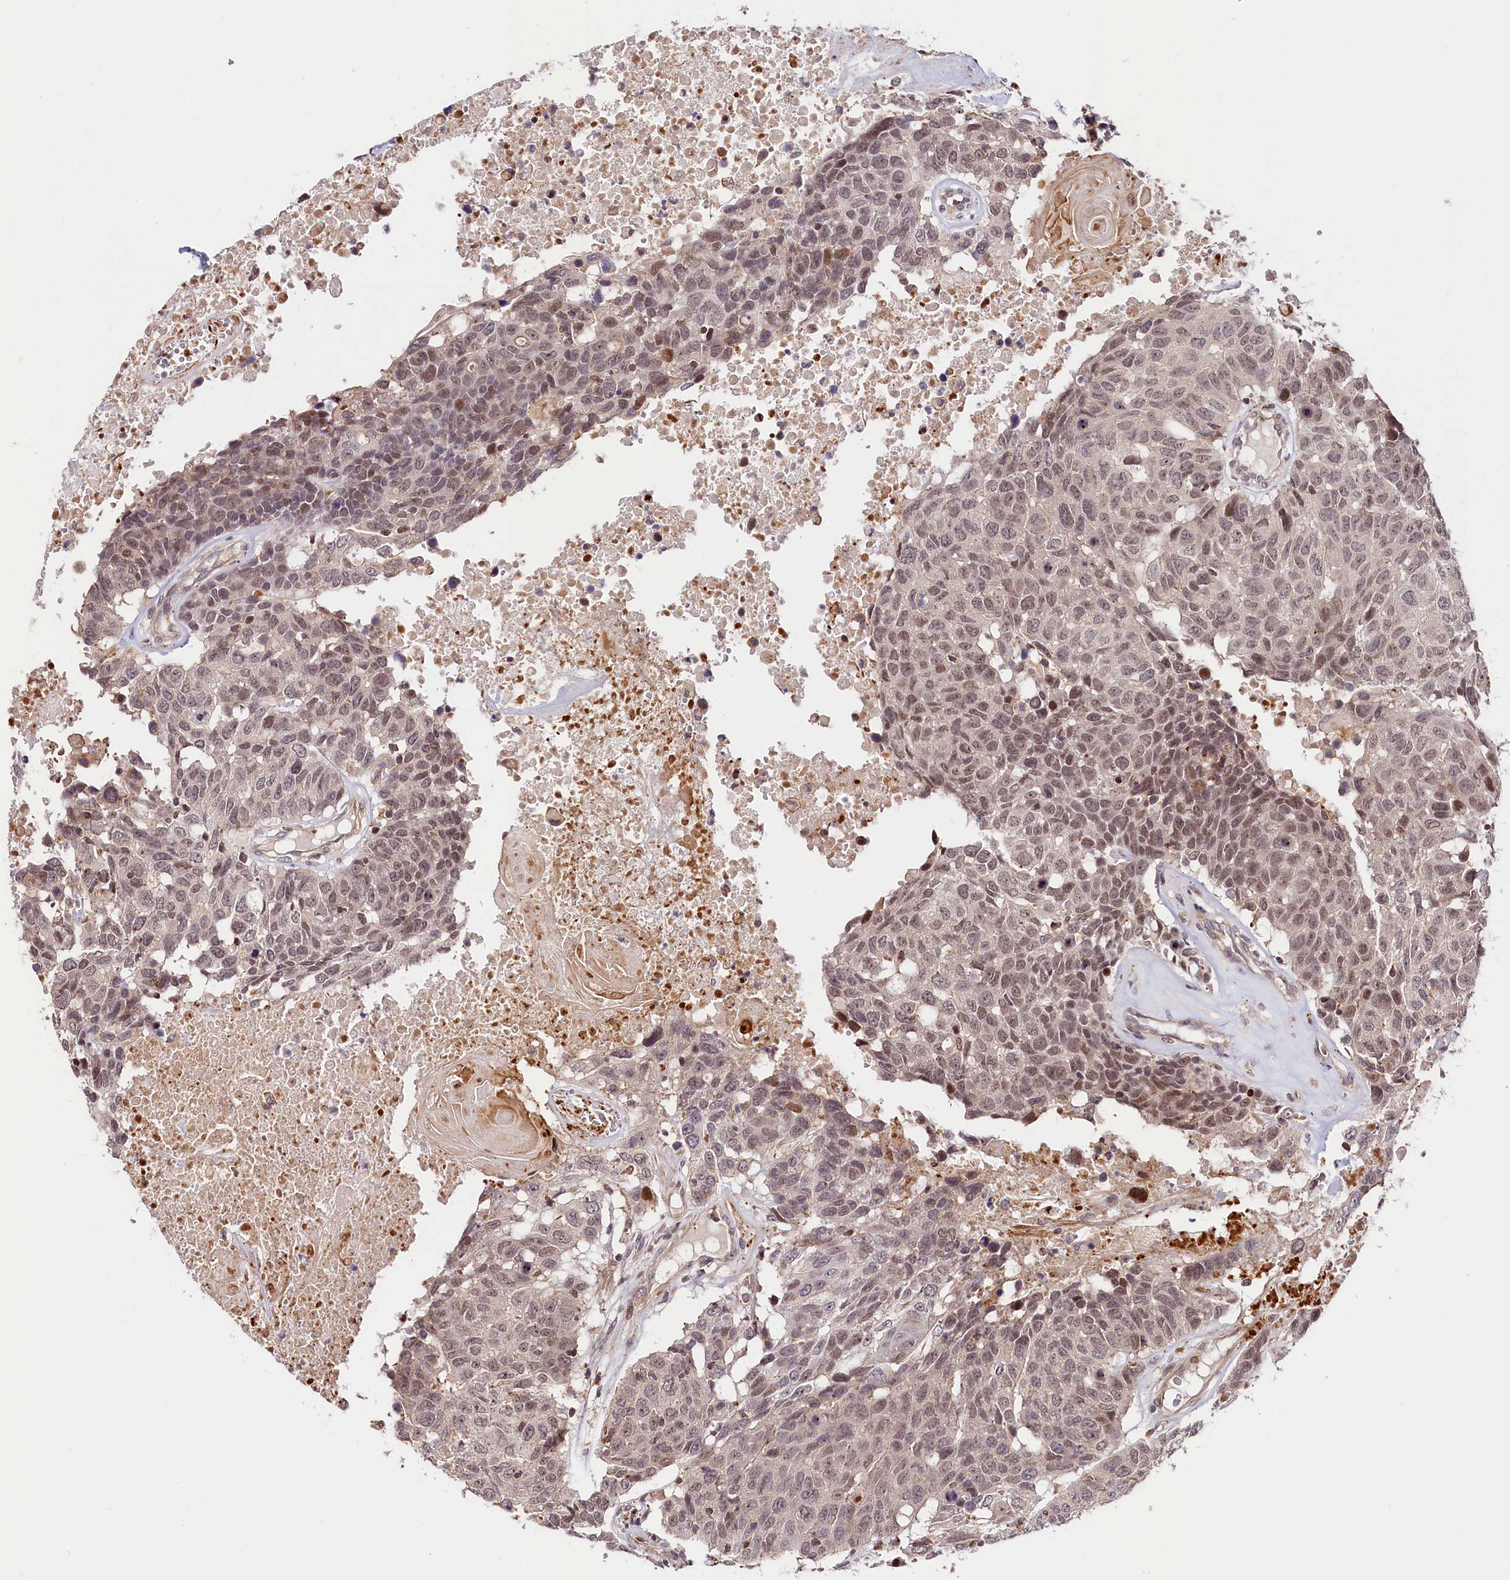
{"staining": {"intensity": "weak", "quantity": ">75%", "location": "nuclear"}, "tissue": "head and neck cancer", "cell_type": "Tumor cells", "image_type": "cancer", "snomed": [{"axis": "morphology", "description": "Squamous cell carcinoma, NOS"}, {"axis": "topography", "description": "Head-Neck"}], "caption": "Head and neck cancer (squamous cell carcinoma) stained with a brown dye displays weak nuclear positive expression in approximately >75% of tumor cells.", "gene": "CACNA1H", "patient": {"sex": "male", "age": 66}}